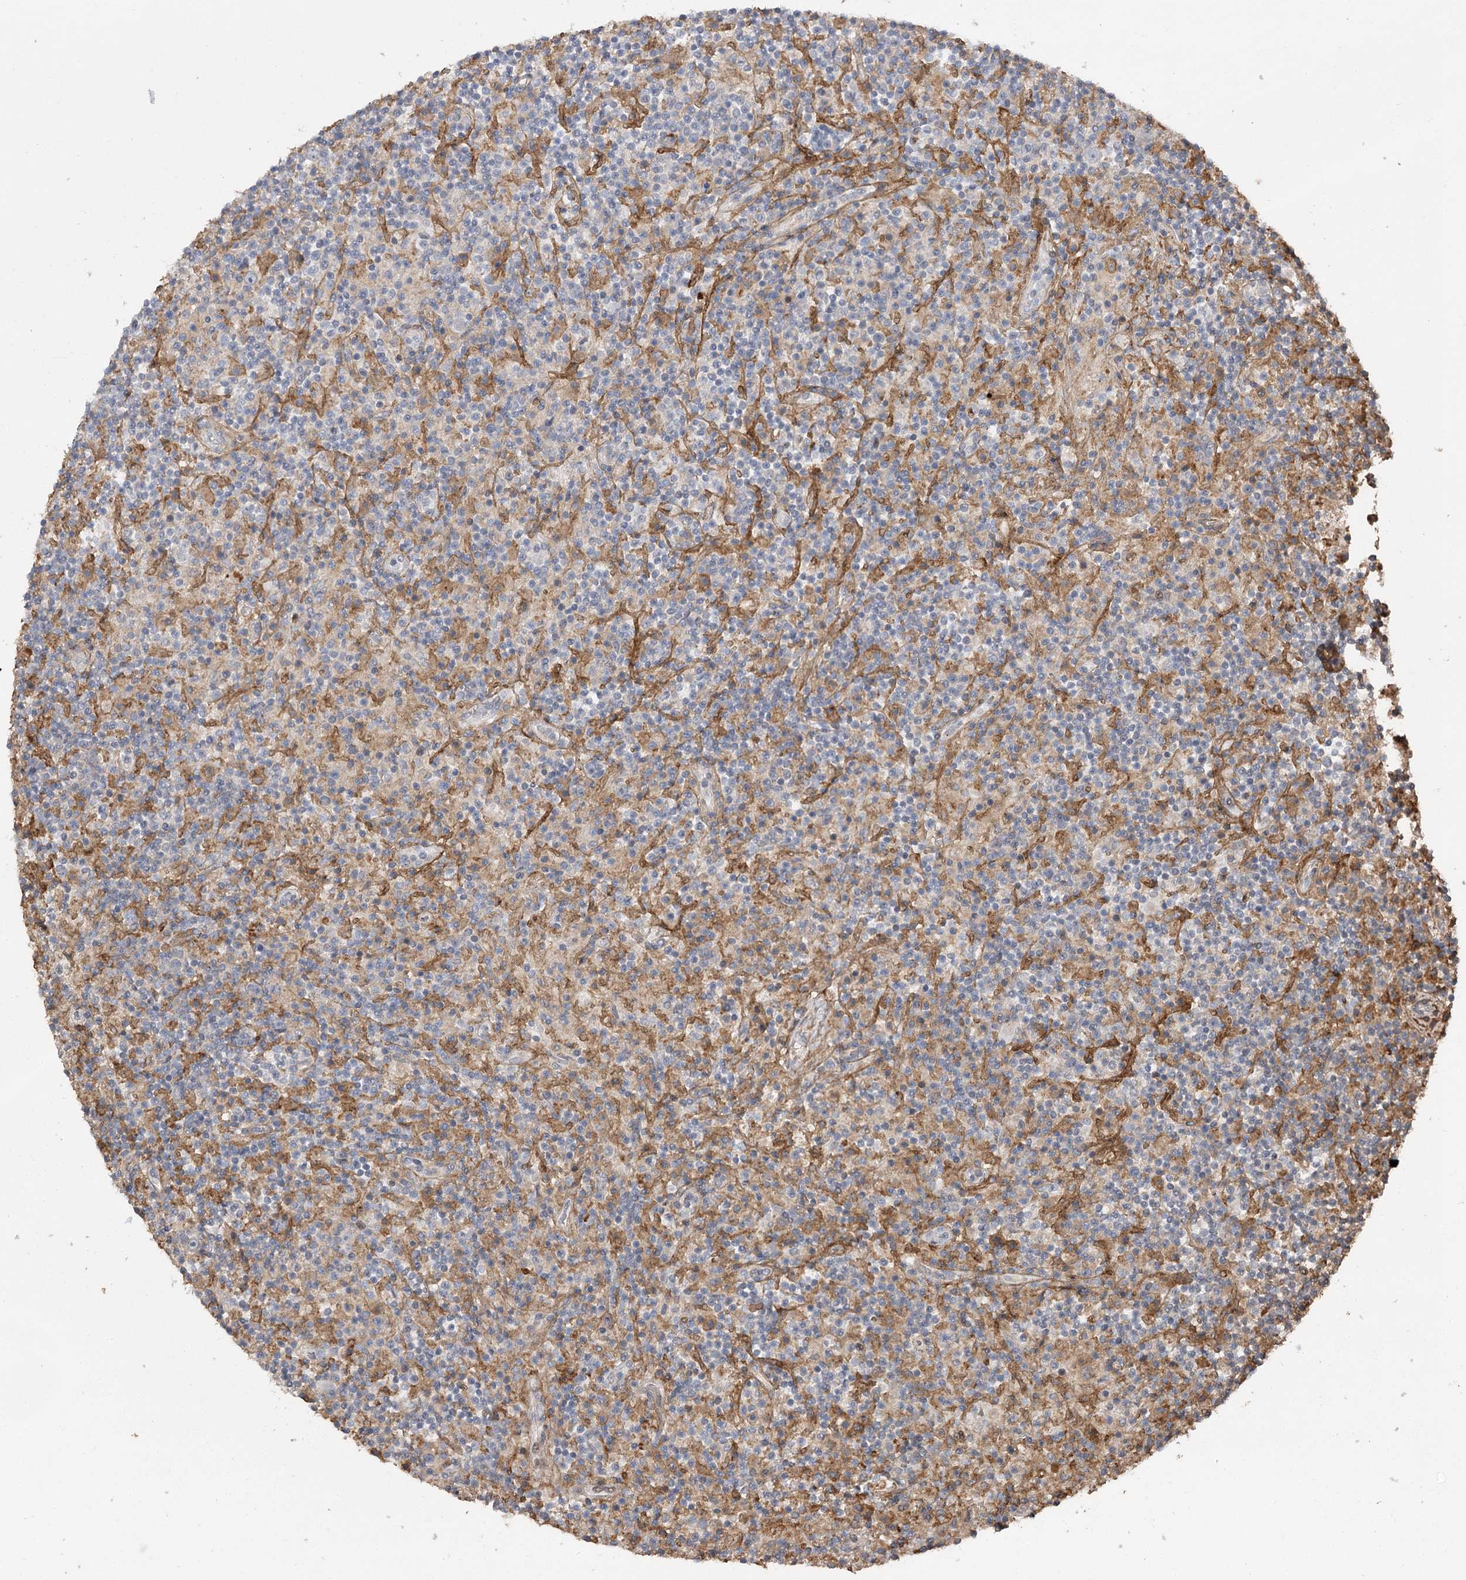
{"staining": {"intensity": "negative", "quantity": "none", "location": "none"}, "tissue": "lymphoma", "cell_type": "Tumor cells", "image_type": "cancer", "snomed": [{"axis": "morphology", "description": "Hodgkin's disease, NOS"}, {"axis": "topography", "description": "Lymph node"}], "caption": "There is no significant positivity in tumor cells of lymphoma.", "gene": "OBSL1", "patient": {"sex": "male", "age": 70}}